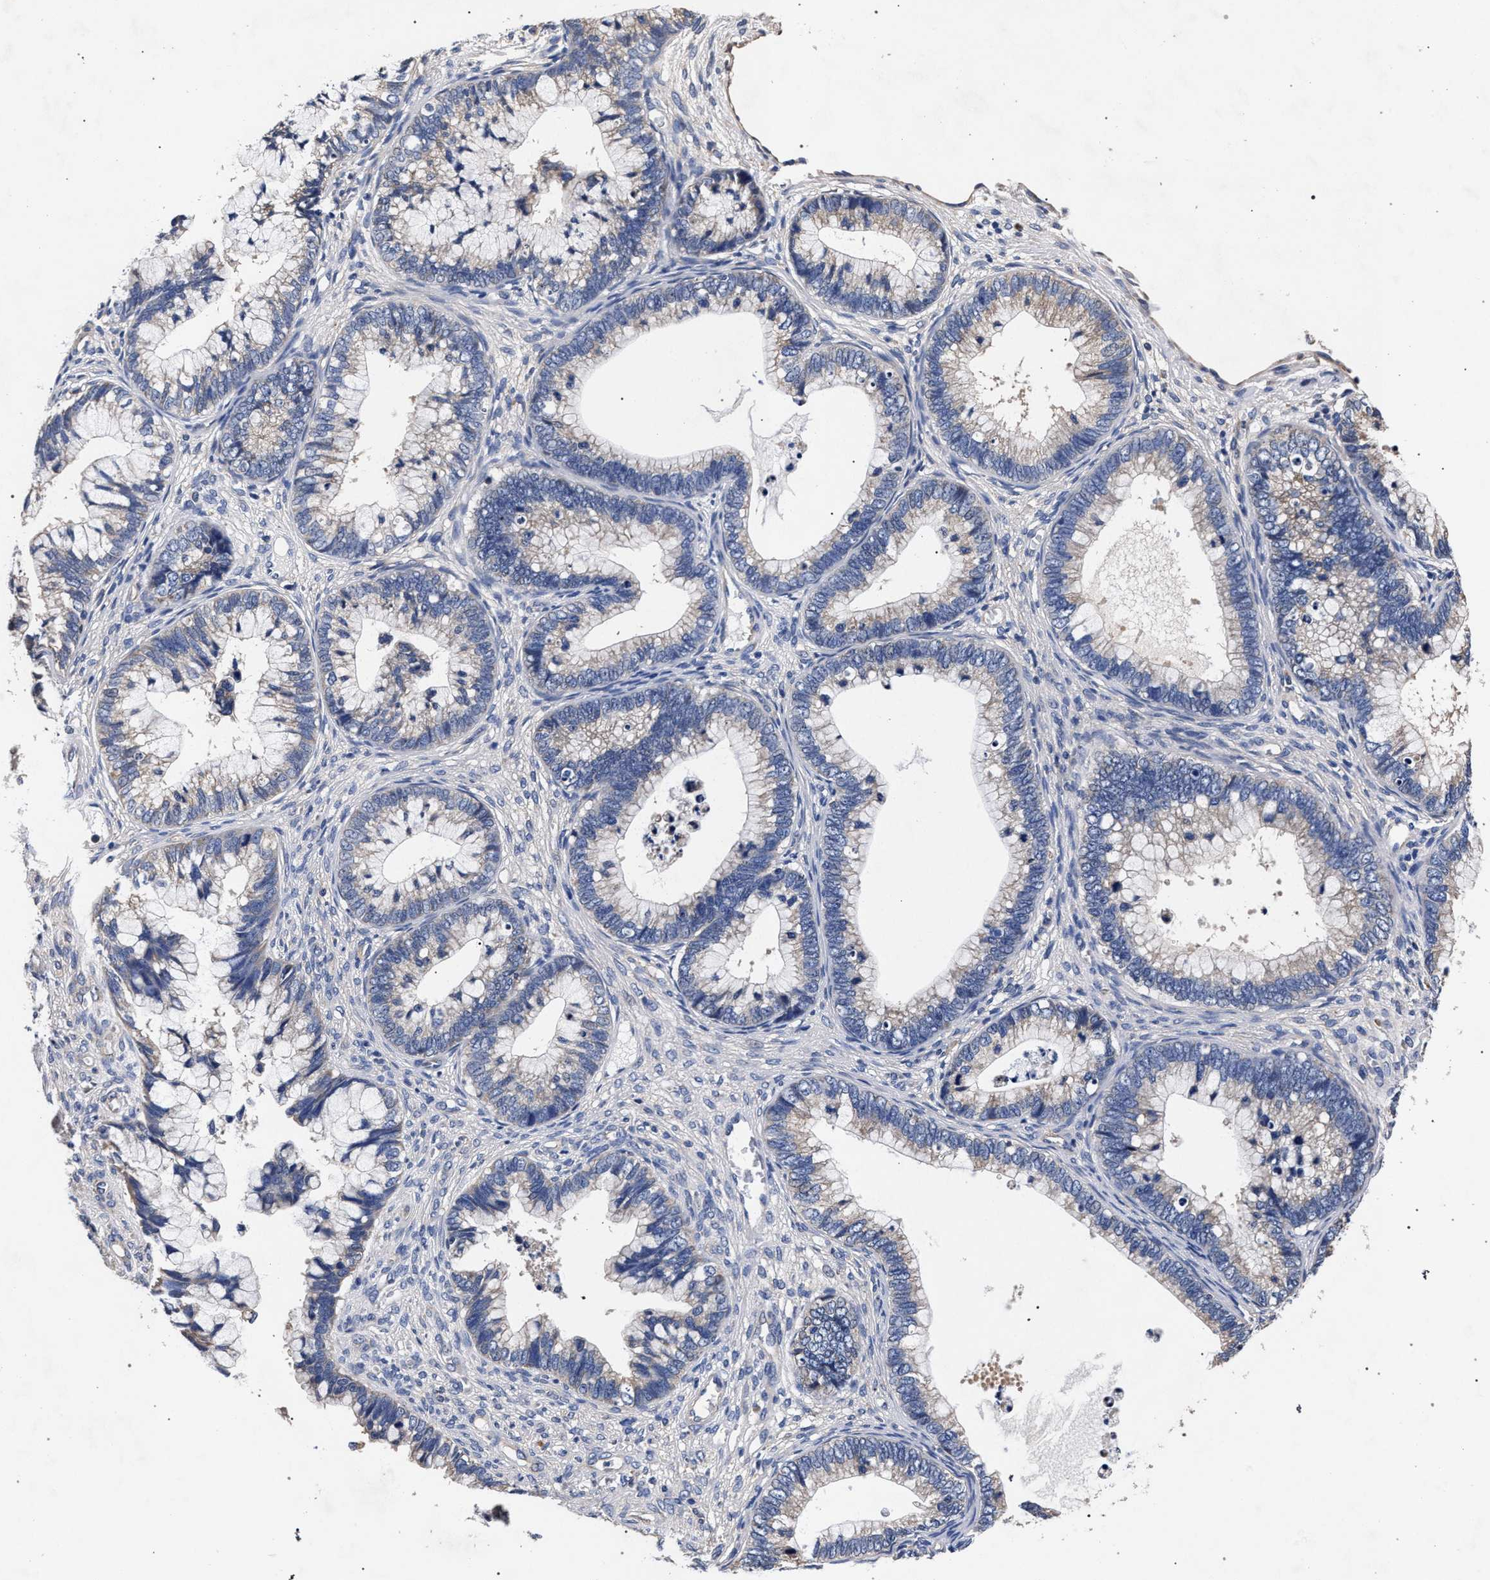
{"staining": {"intensity": "weak", "quantity": "<25%", "location": "cytoplasmic/membranous"}, "tissue": "cervical cancer", "cell_type": "Tumor cells", "image_type": "cancer", "snomed": [{"axis": "morphology", "description": "Adenocarcinoma, NOS"}, {"axis": "topography", "description": "Cervix"}], "caption": "High power microscopy histopathology image of an immunohistochemistry image of cervical adenocarcinoma, revealing no significant staining in tumor cells.", "gene": "CFAP95", "patient": {"sex": "female", "age": 44}}